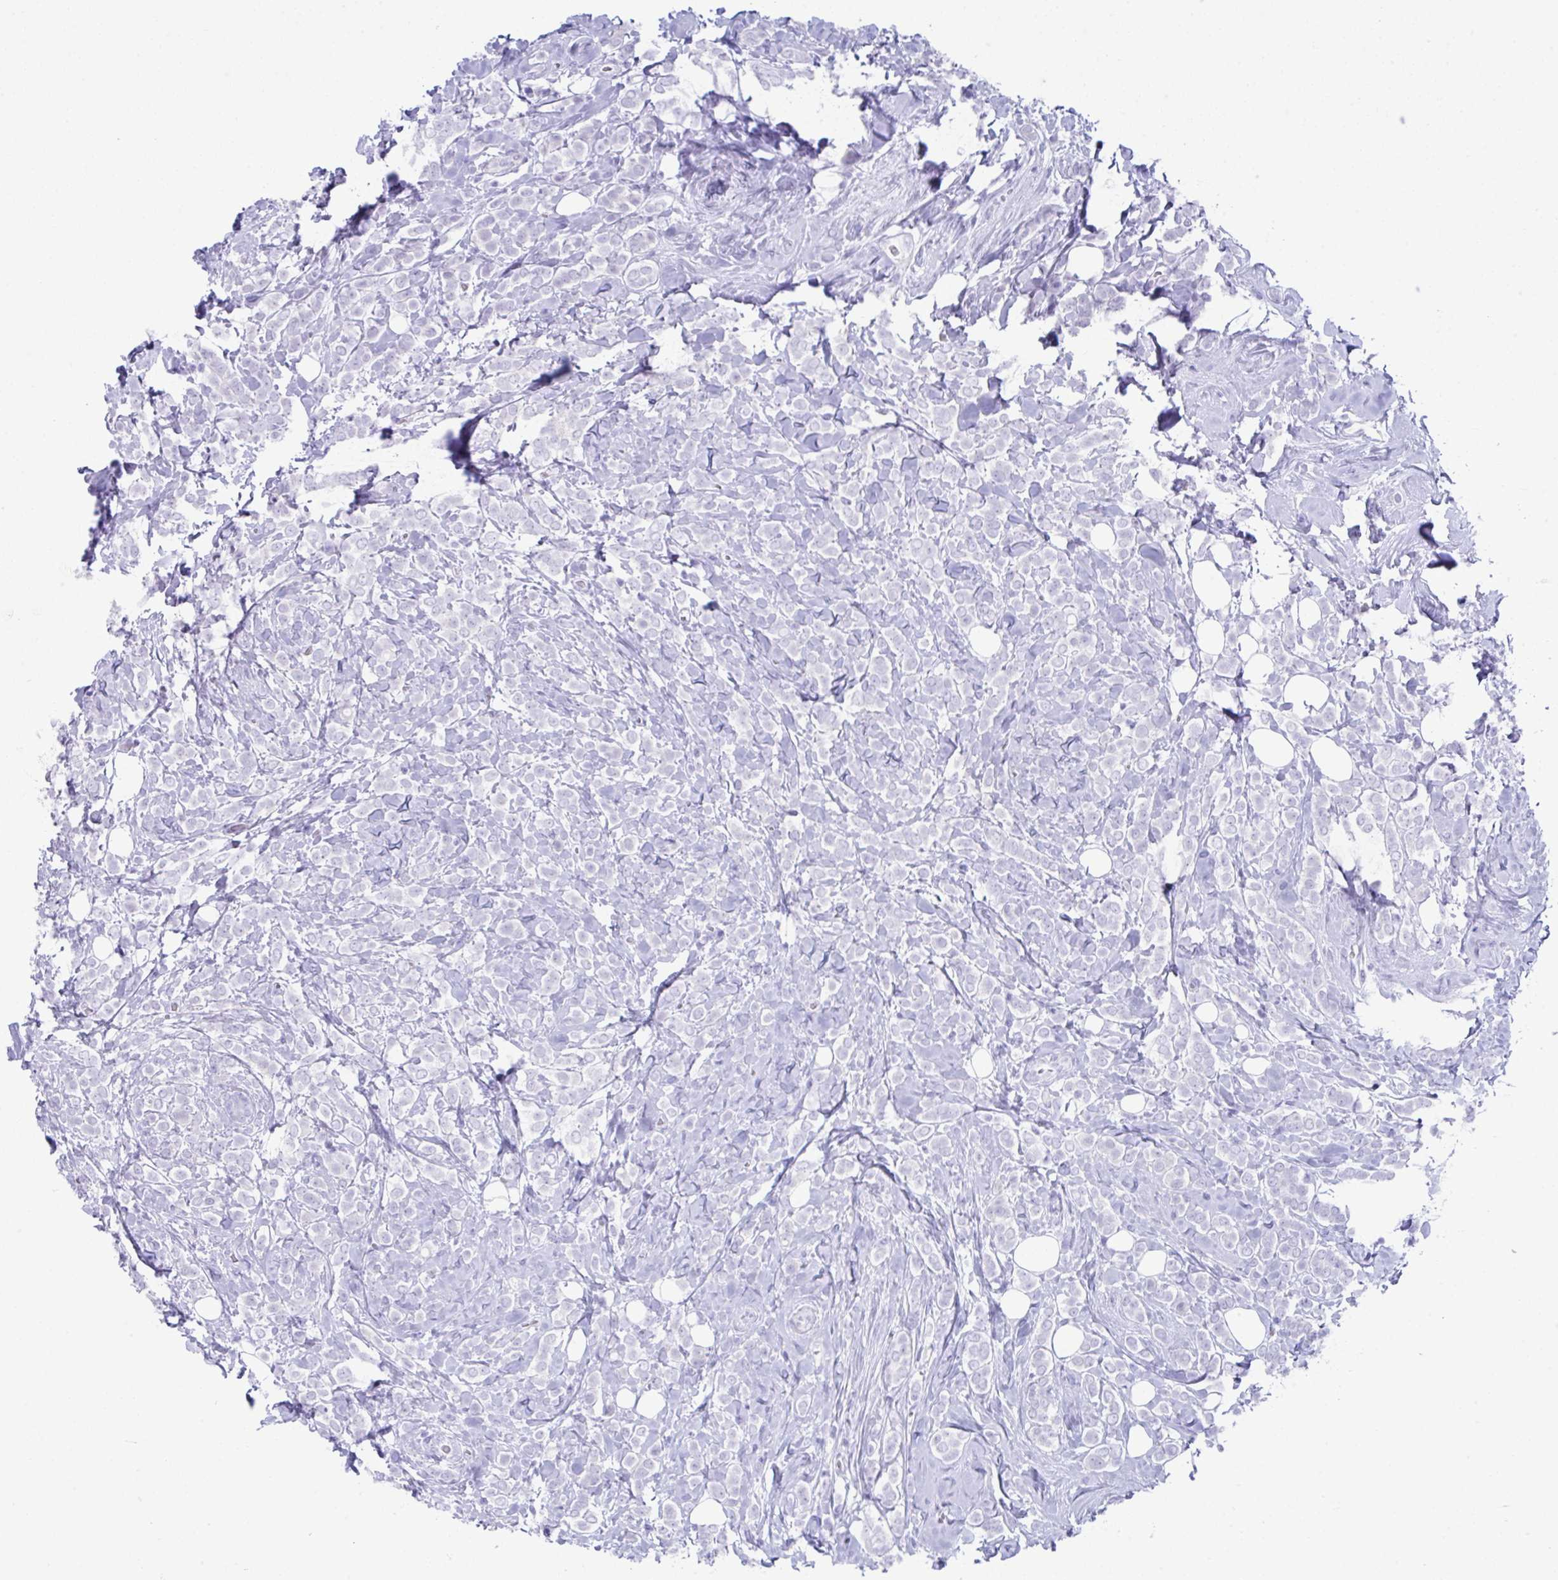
{"staining": {"intensity": "negative", "quantity": "none", "location": "none"}, "tissue": "breast cancer", "cell_type": "Tumor cells", "image_type": "cancer", "snomed": [{"axis": "morphology", "description": "Lobular carcinoma"}, {"axis": "topography", "description": "Breast"}], "caption": "This is a image of immunohistochemistry (IHC) staining of breast cancer, which shows no positivity in tumor cells. (DAB (3,3'-diaminobenzidine) immunohistochemistry visualized using brightfield microscopy, high magnification).", "gene": "PSCA", "patient": {"sex": "female", "age": 49}}